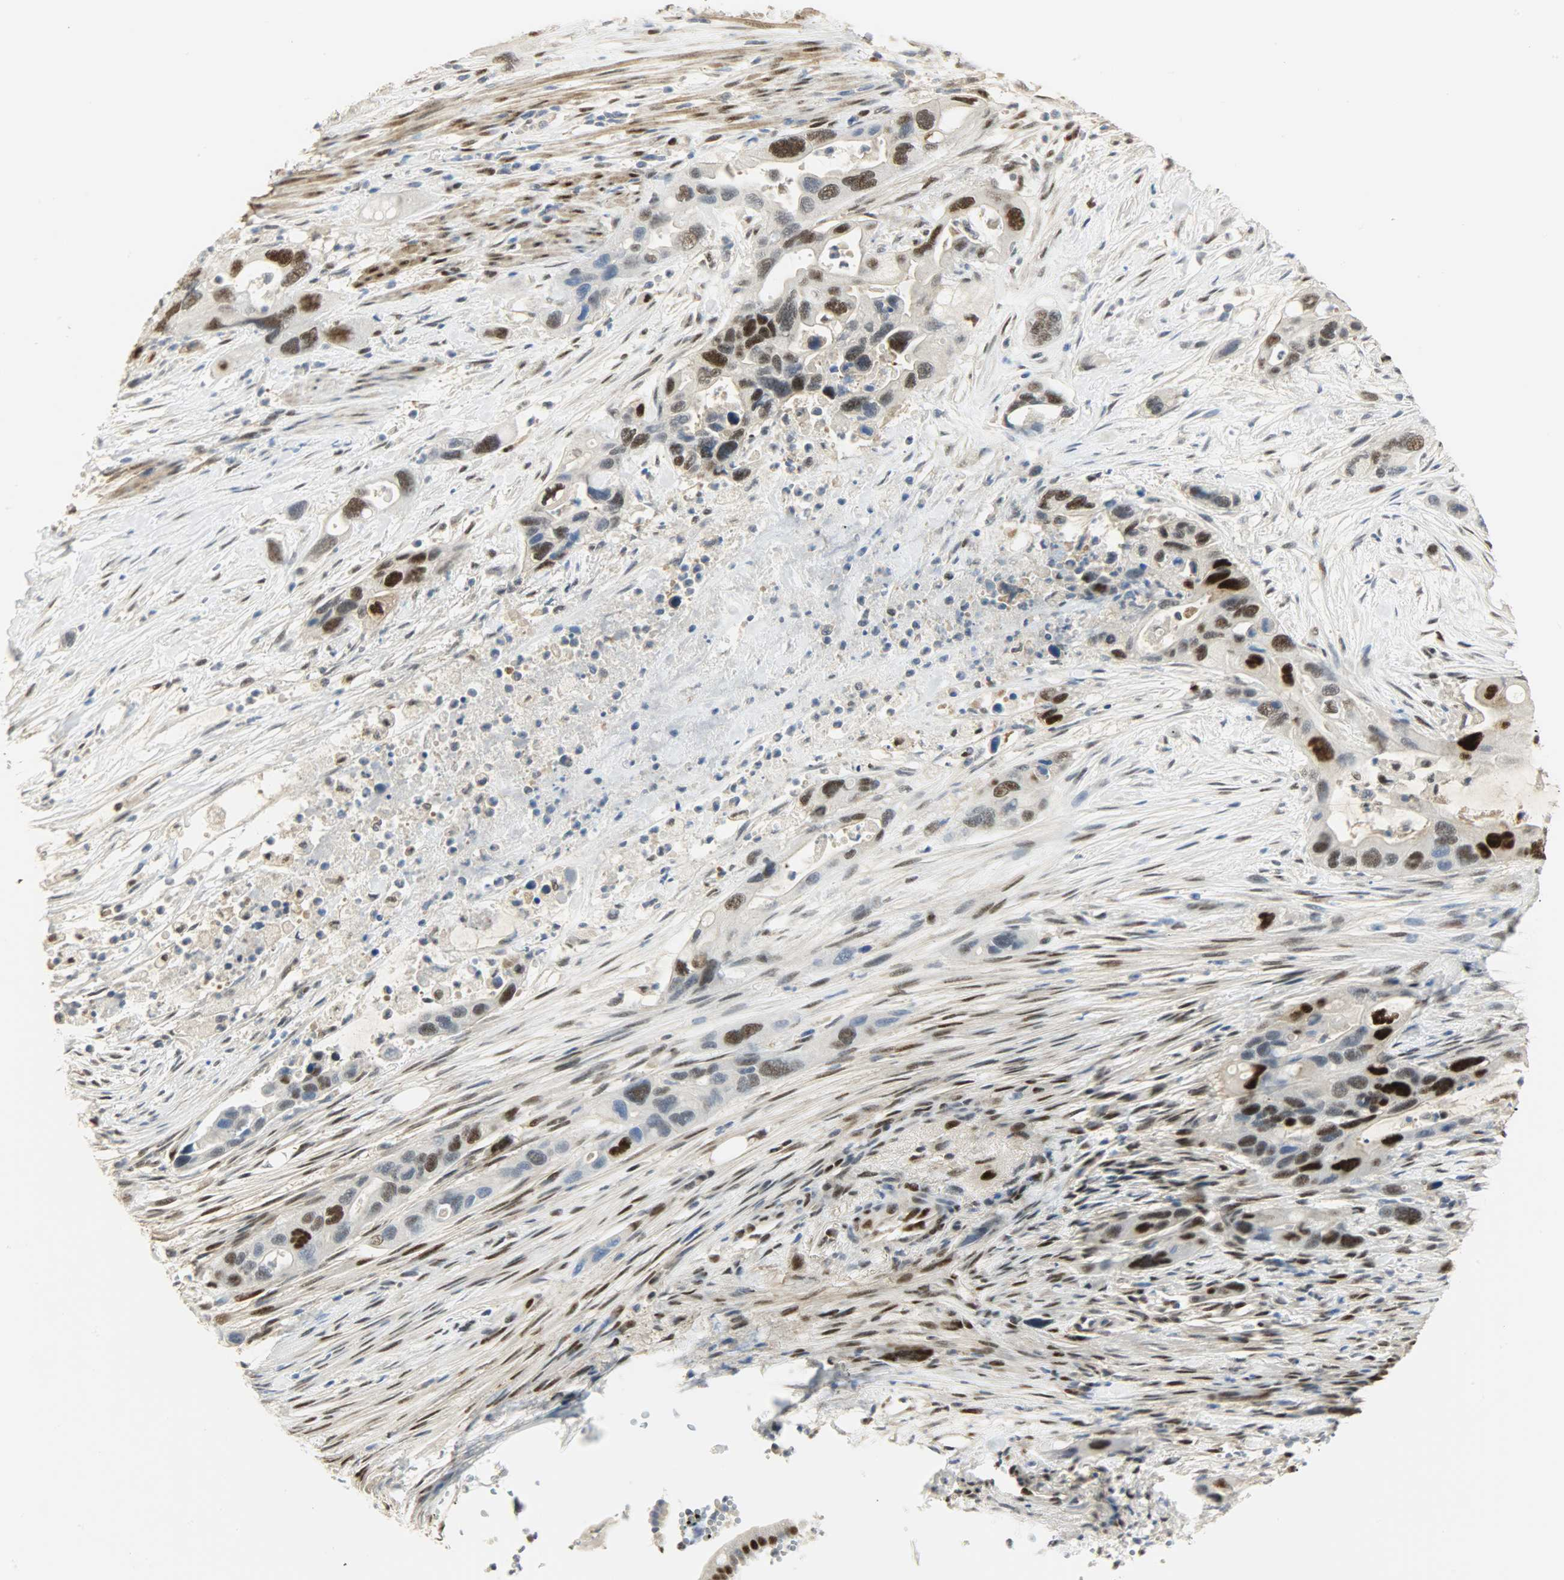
{"staining": {"intensity": "strong", "quantity": ">75%", "location": "nuclear"}, "tissue": "pancreatic cancer", "cell_type": "Tumor cells", "image_type": "cancer", "snomed": [{"axis": "morphology", "description": "Adenocarcinoma, NOS"}, {"axis": "topography", "description": "Pancreas"}], "caption": "A high-resolution image shows IHC staining of adenocarcinoma (pancreatic), which displays strong nuclear expression in about >75% of tumor cells. The staining was performed using DAB, with brown indicating positive protein expression. Nuclei are stained blue with hematoxylin.", "gene": "NPEPL1", "patient": {"sex": "female", "age": 71}}